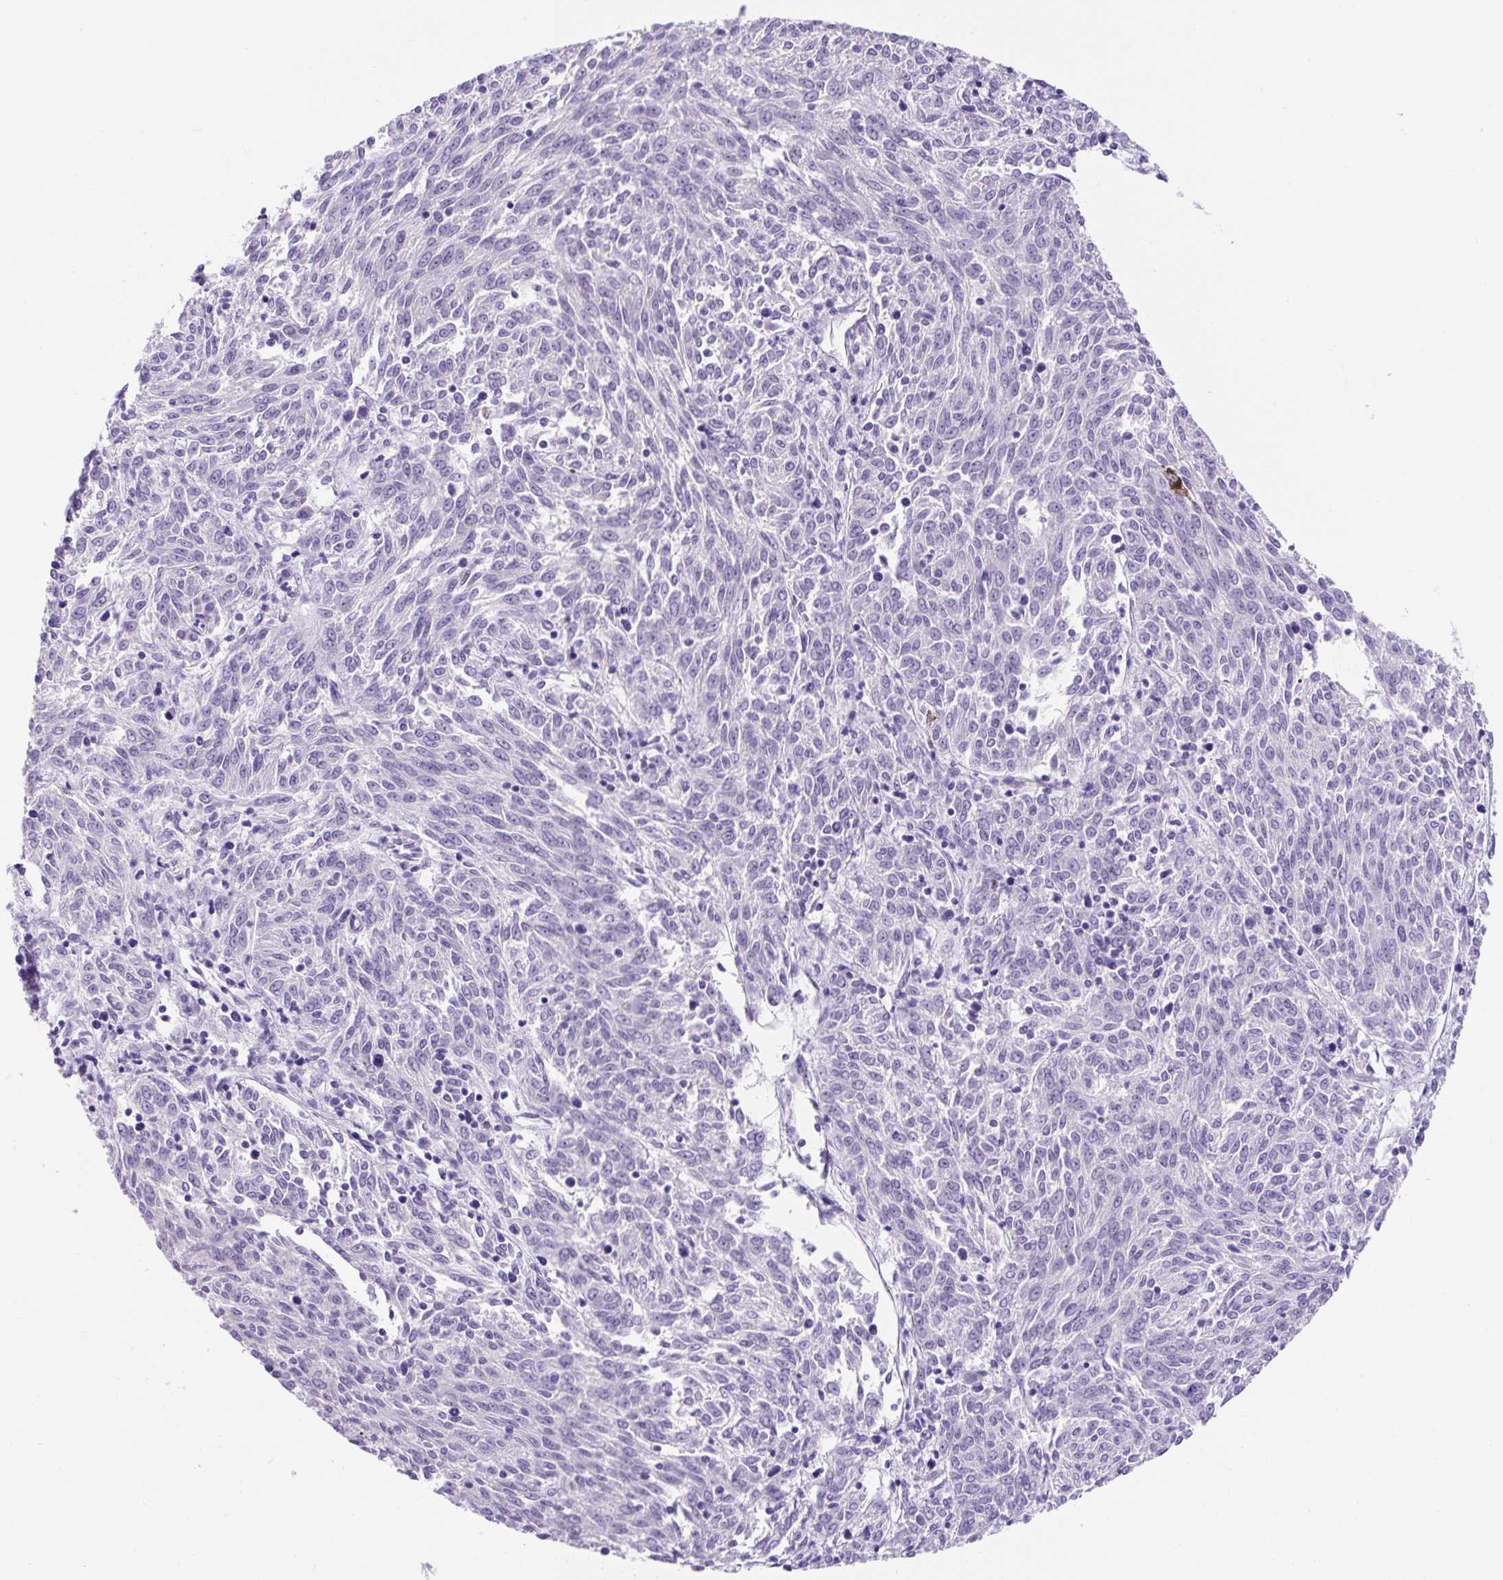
{"staining": {"intensity": "negative", "quantity": "none", "location": "none"}, "tissue": "melanoma", "cell_type": "Tumor cells", "image_type": "cancer", "snomed": [{"axis": "morphology", "description": "Malignant melanoma, NOS"}, {"axis": "topography", "description": "Skin"}], "caption": "IHC photomicrograph of malignant melanoma stained for a protein (brown), which exhibits no positivity in tumor cells. (Stains: DAB (3,3'-diaminobenzidine) immunohistochemistry with hematoxylin counter stain, Microscopy: brightfield microscopy at high magnification).", "gene": "ASB4", "patient": {"sex": "female", "age": 72}}